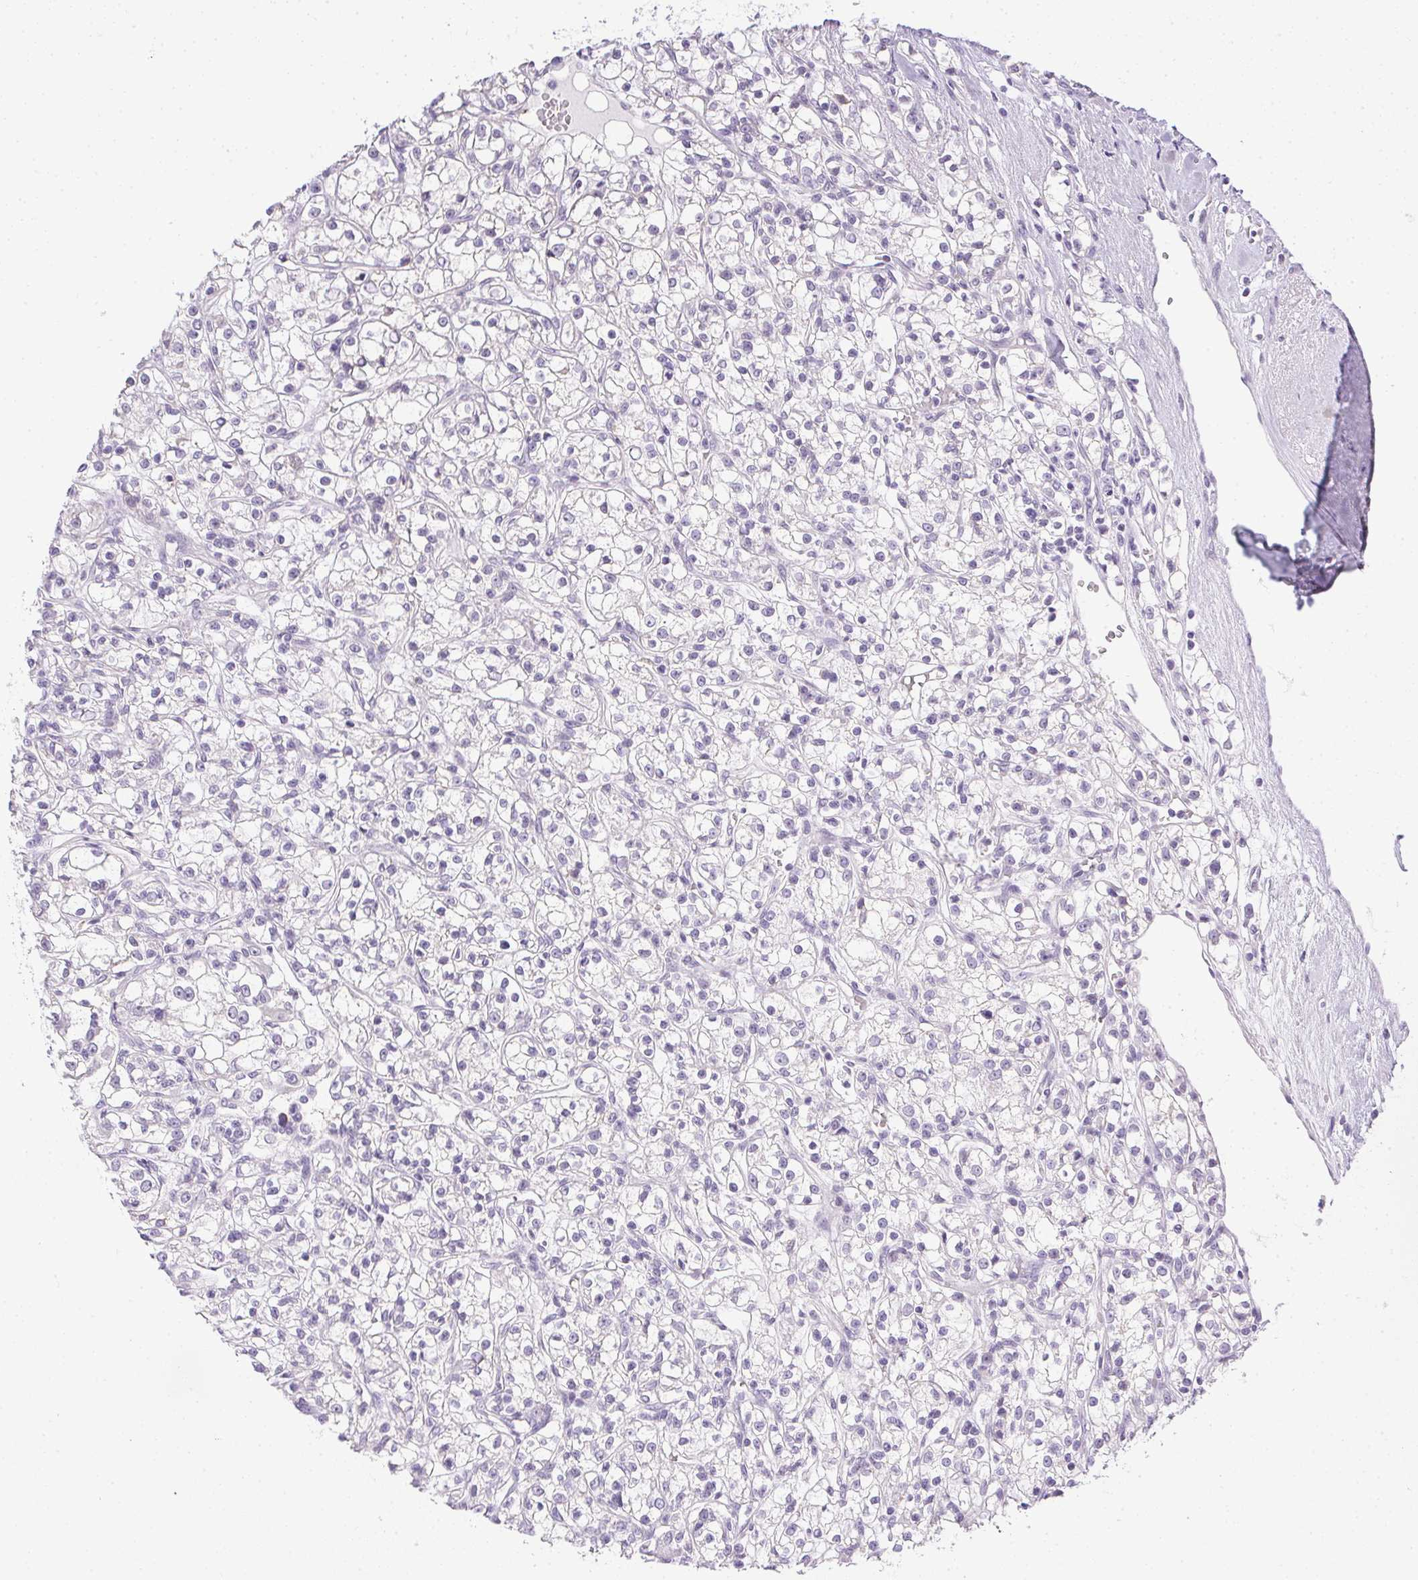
{"staining": {"intensity": "negative", "quantity": "none", "location": "none"}, "tissue": "renal cancer", "cell_type": "Tumor cells", "image_type": "cancer", "snomed": [{"axis": "morphology", "description": "Adenocarcinoma, NOS"}, {"axis": "topography", "description": "Kidney"}], "caption": "The immunohistochemistry histopathology image has no significant positivity in tumor cells of renal cancer tissue.", "gene": "PRL", "patient": {"sex": "female", "age": 59}}